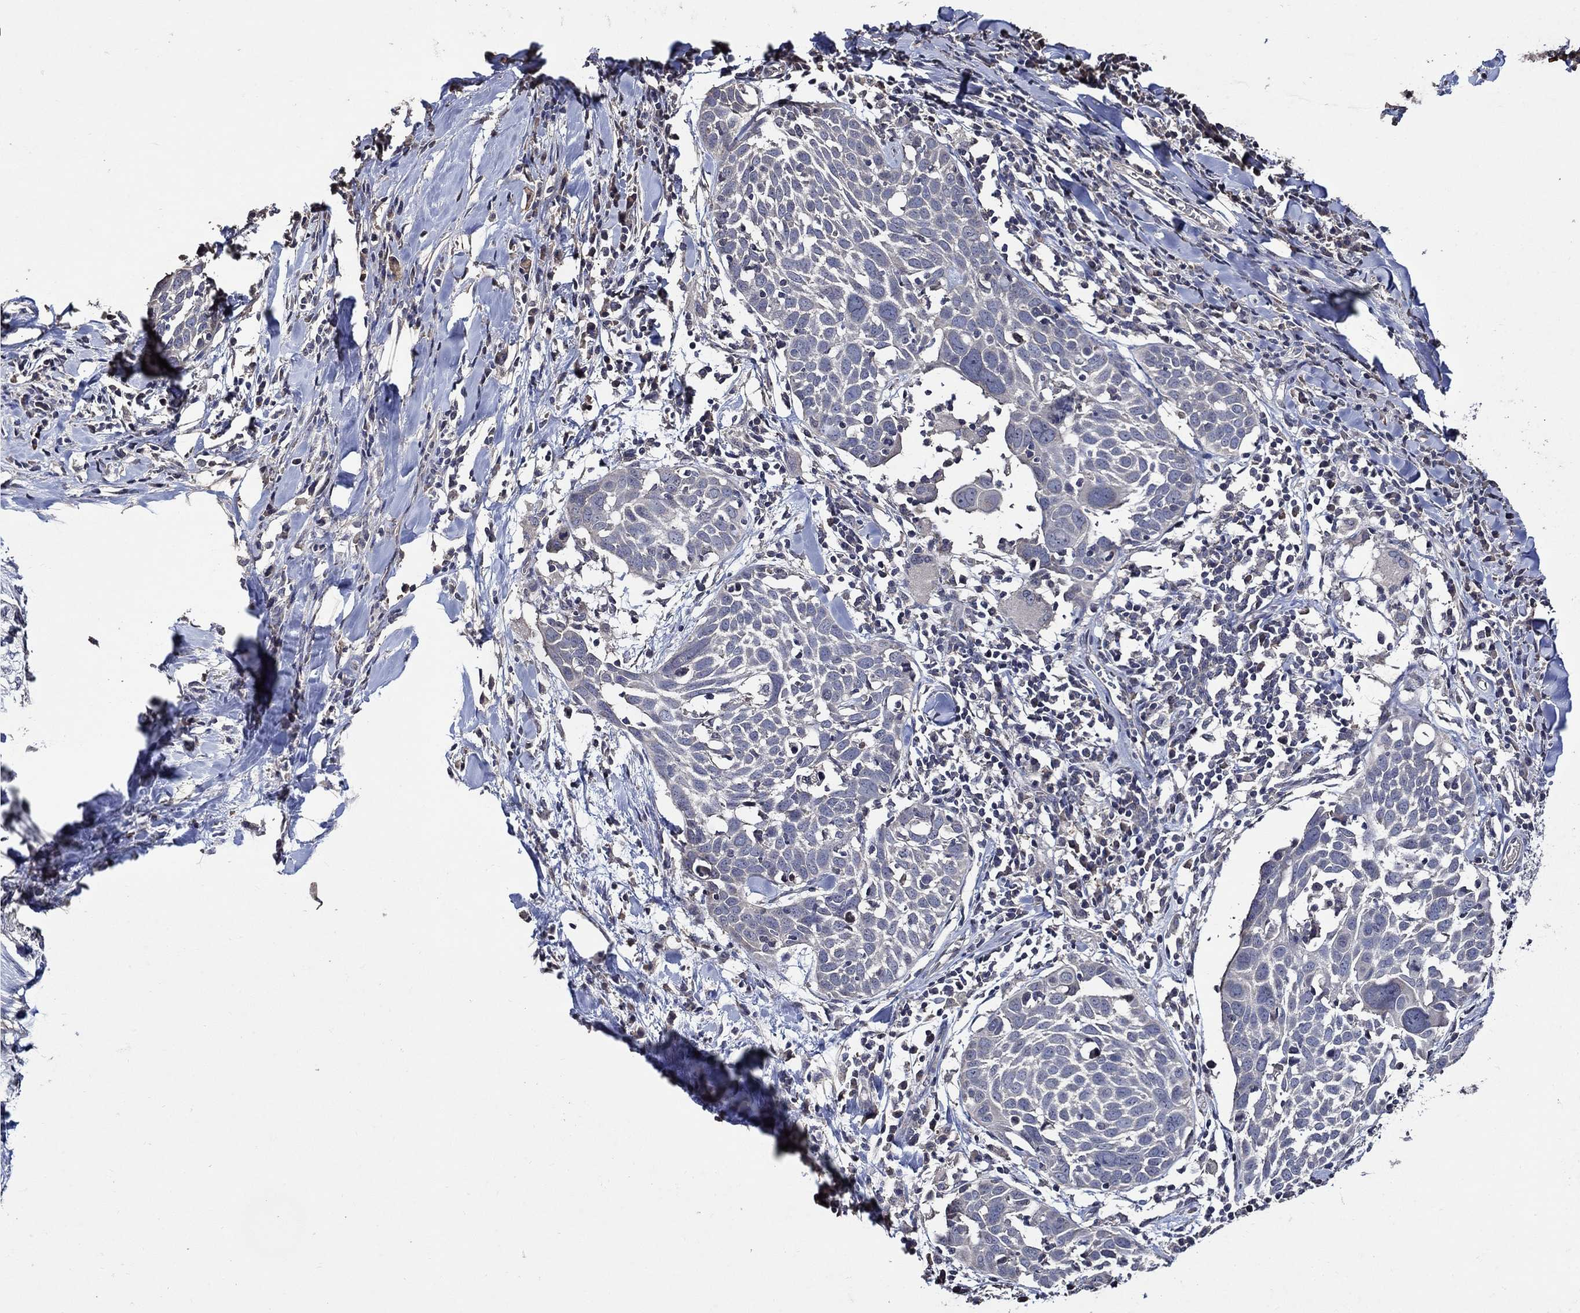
{"staining": {"intensity": "negative", "quantity": "none", "location": "none"}, "tissue": "lung cancer", "cell_type": "Tumor cells", "image_type": "cancer", "snomed": [{"axis": "morphology", "description": "Squamous cell carcinoma, NOS"}, {"axis": "topography", "description": "Lung"}], "caption": "A high-resolution photomicrograph shows IHC staining of squamous cell carcinoma (lung), which demonstrates no significant positivity in tumor cells. (Brightfield microscopy of DAB (3,3'-diaminobenzidine) immunohistochemistry at high magnification).", "gene": "HAP1", "patient": {"sex": "male", "age": 57}}